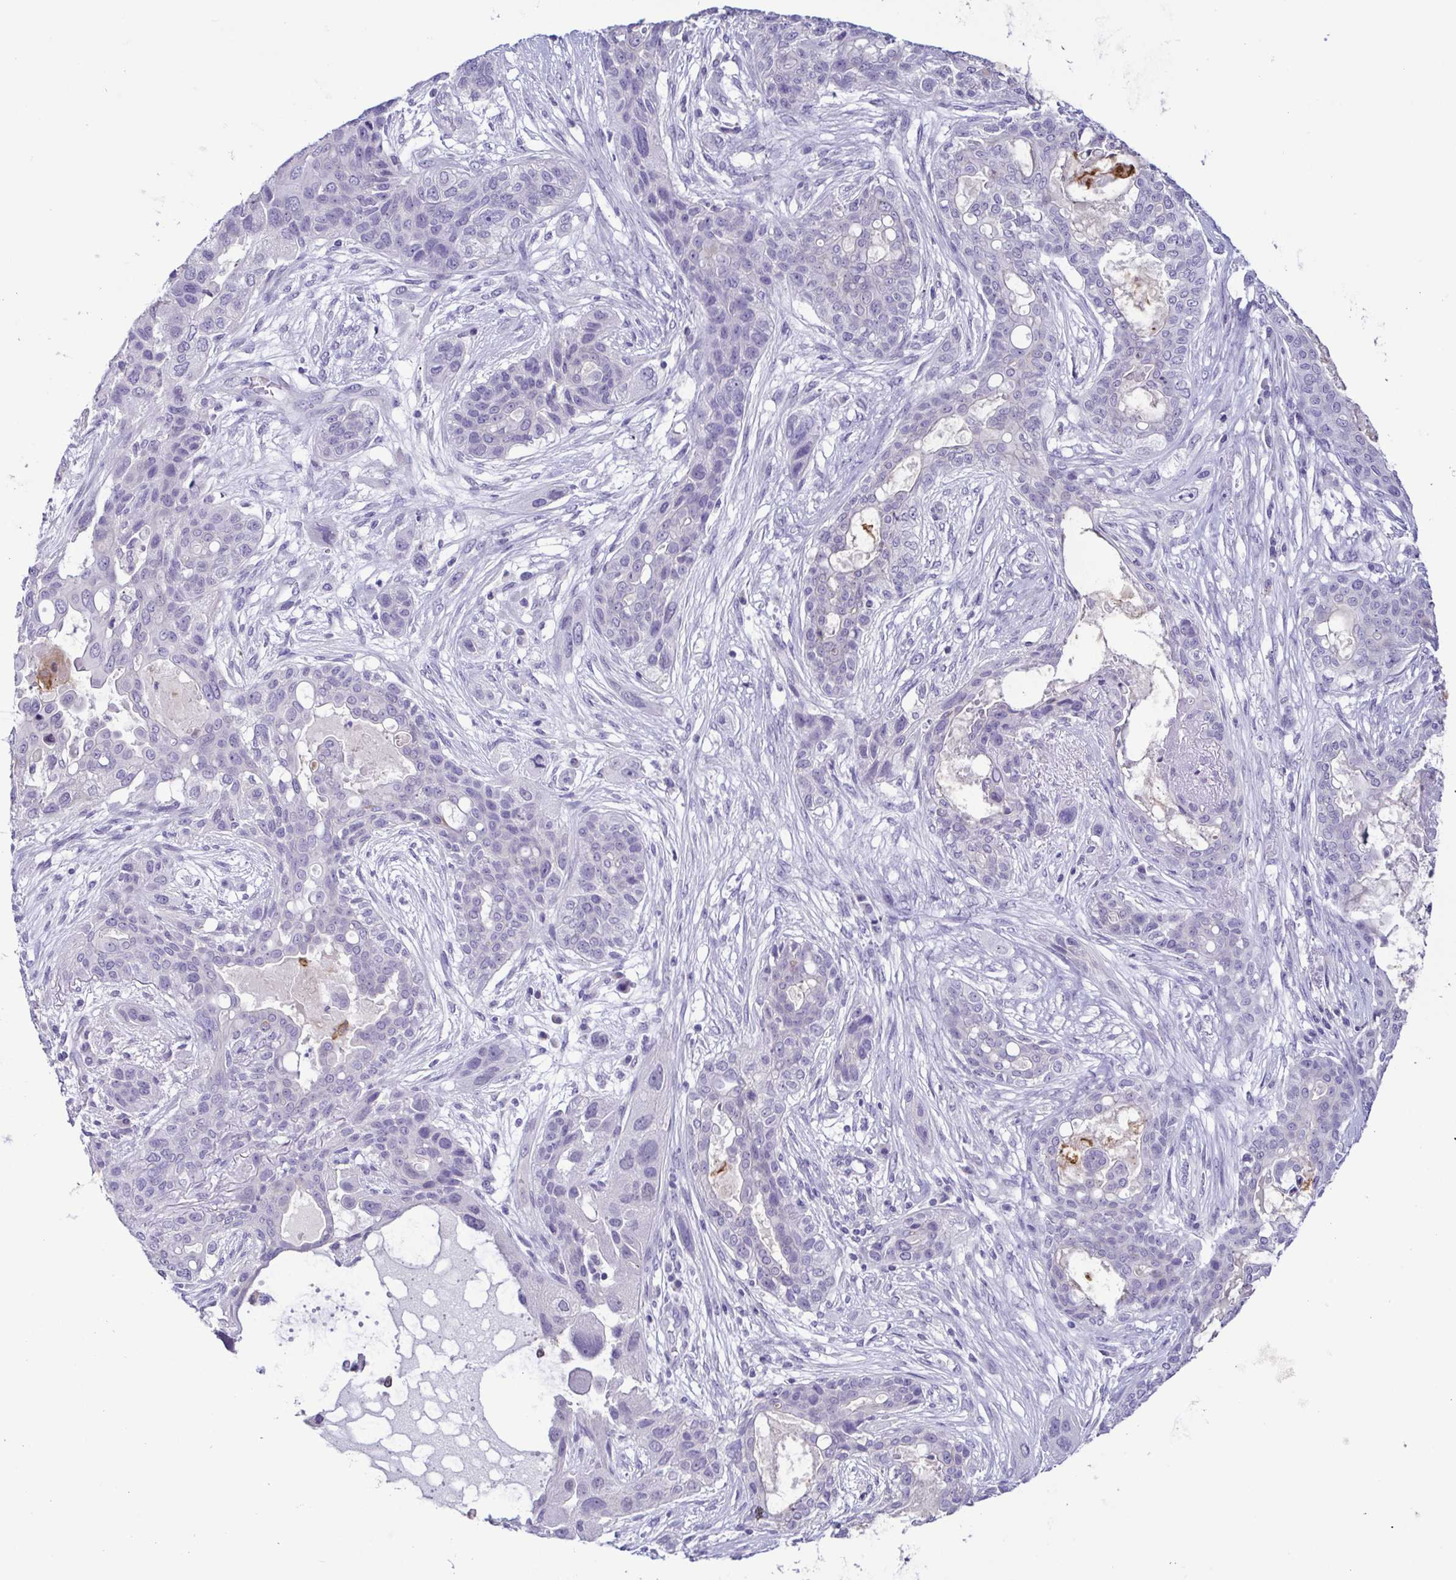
{"staining": {"intensity": "negative", "quantity": "none", "location": "none"}, "tissue": "lung cancer", "cell_type": "Tumor cells", "image_type": "cancer", "snomed": [{"axis": "morphology", "description": "Squamous cell carcinoma, NOS"}, {"axis": "topography", "description": "Lung"}], "caption": "DAB immunohistochemical staining of human squamous cell carcinoma (lung) reveals no significant expression in tumor cells. Brightfield microscopy of IHC stained with DAB (brown) and hematoxylin (blue), captured at high magnification.", "gene": "TERT", "patient": {"sex": "female", "age": 70}}